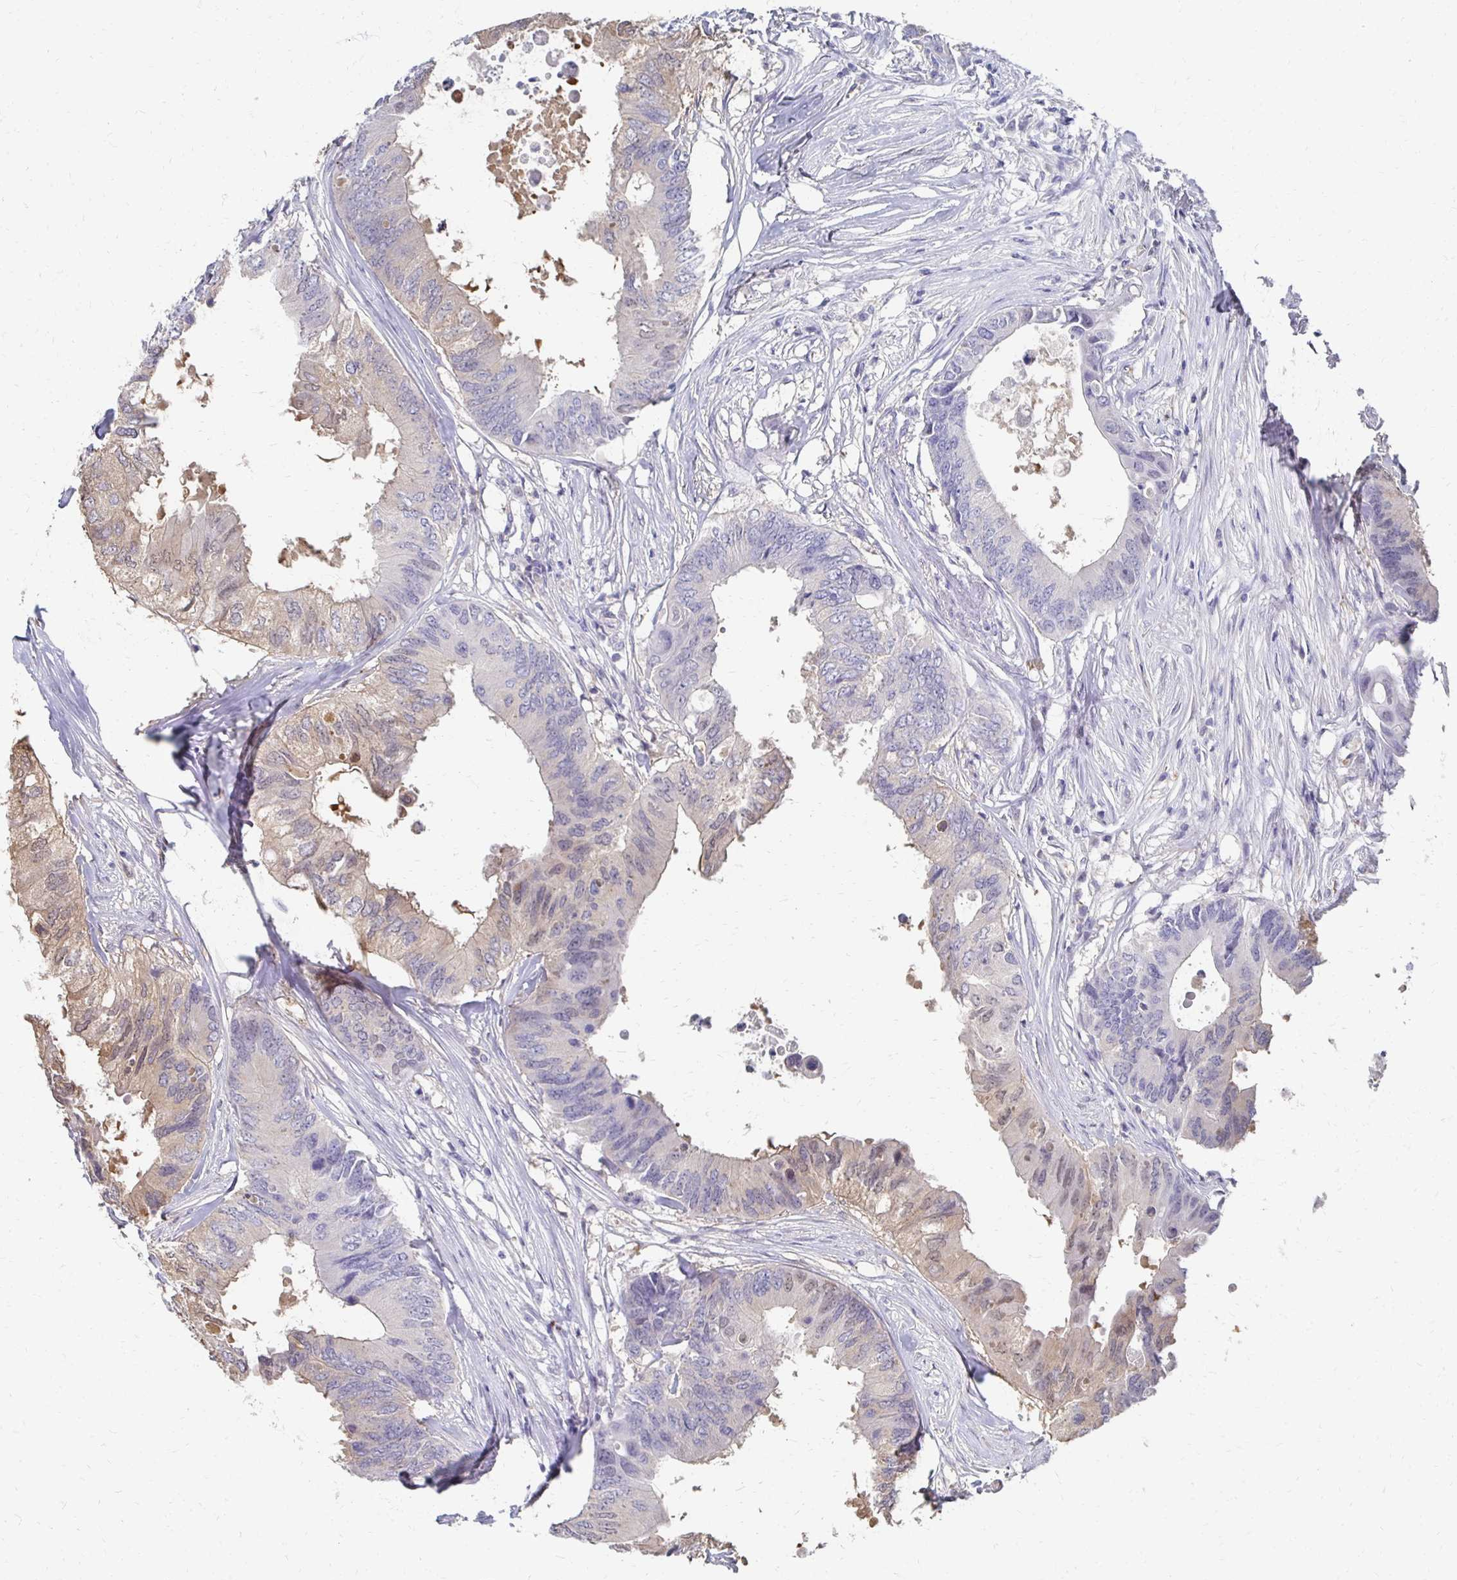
{"staining": {"intensity": "weak", "quantity": "<25%", "location": "cytoplasmic/membranous"}, "tissue": "colorectal cancer", "cell_type": "Tumor cells", "image_type": "cancer", "snomed": [{"axis": "morphology", "description": "Adenocarcinoma, NOS"}, {"axis": "topography", "description": "Colon"}], "caption": "The micrograph displays no staining of tumor cells in colorectal adenocarcinoma.", "gene": "SYCP3", "patient": {"sex": "male", "age": 71}}